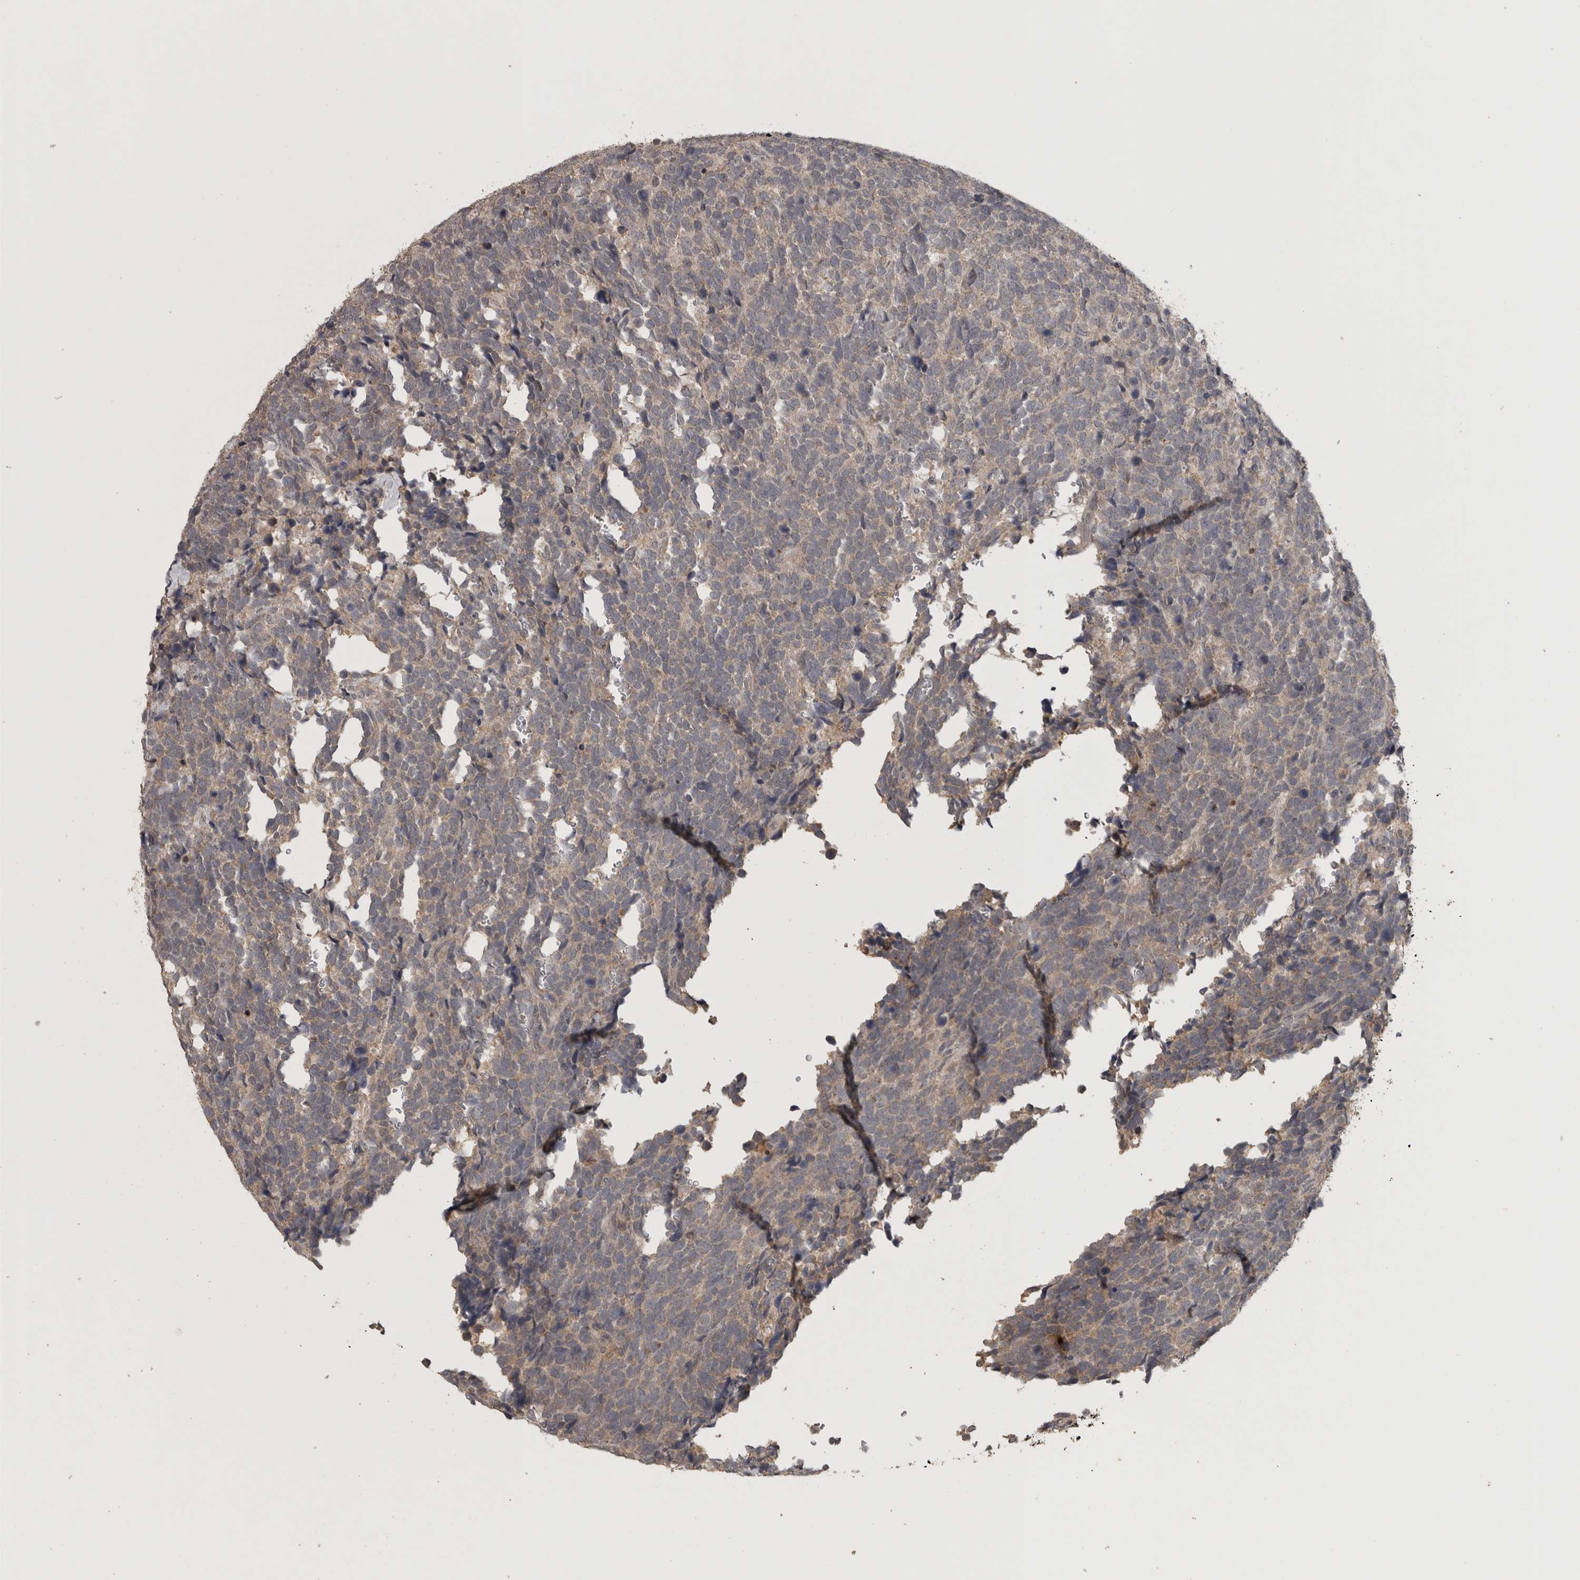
{"staining": {"intensity": "weak", "quantity": "<25%", "location": "cytoplasmic/membranous"}, "tissue": "urothelial cancer", "cell_type": "Tumor cells", "image_type": "cancer", "snomed": [{"axis": "morphology", "description": "Urothelial carcinoma, High grade"}, {"axis": "topography", "description": "Urinary bladder"}], "caption": "High magnification brightfield microscopy of high-grade urothelial carcinoma stained with DAB (3,3'-diaminobenzidine) (brown) and counterstained with hematoxylin (blue): tumor cells show no significant staining.", "gene": "ADAMTS4", "patient": {"sex": "female", "age": 82}}